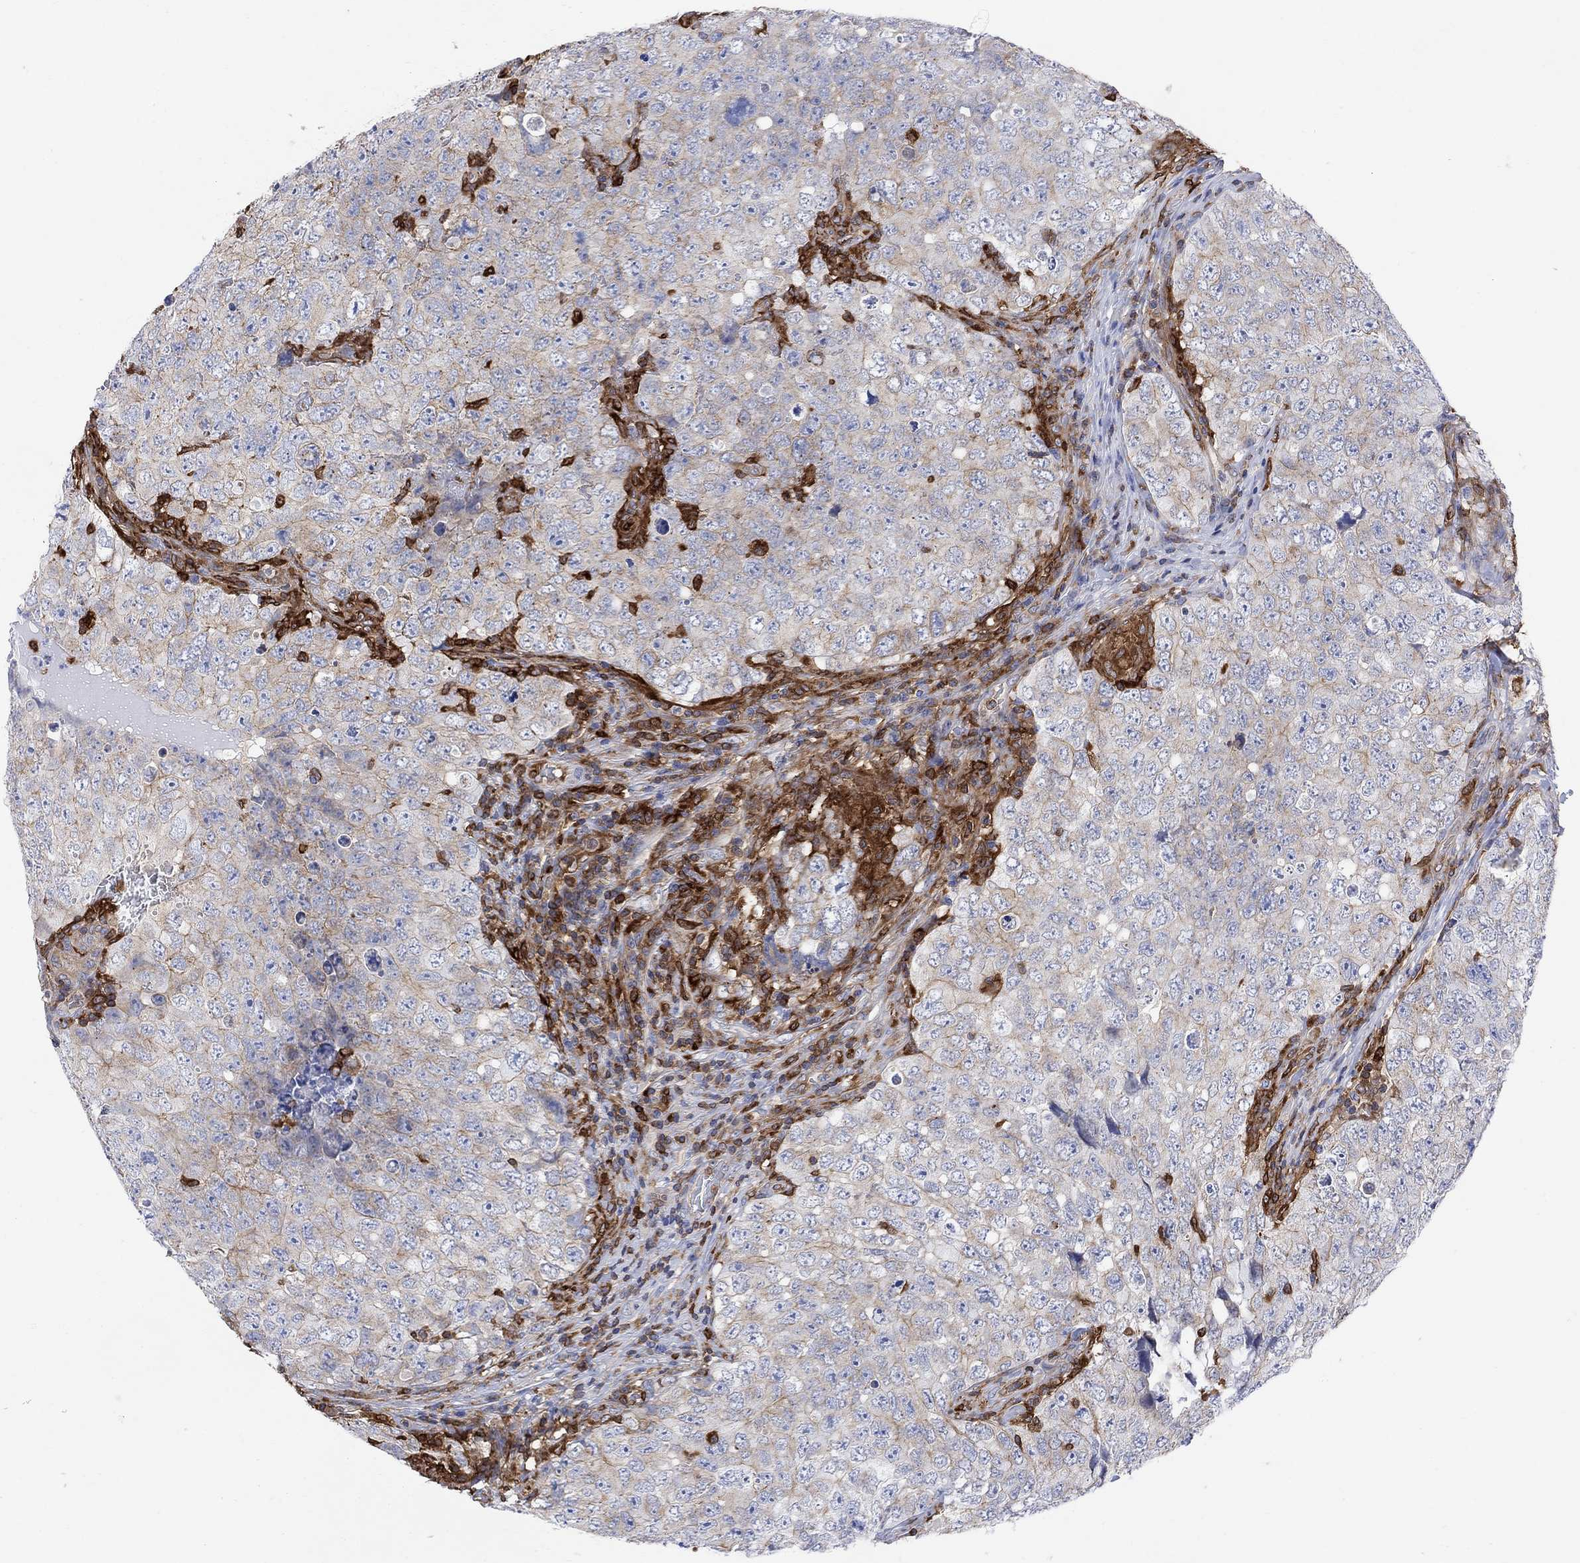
{"staining": {"intensity": "negative", "quantity": "none", "location": "none"}, "tissue": "testis cancer", "cell_type": "Tumor cells", "image_type": "cancer", "snomed": [{"axis": "morphology", "description": "Seminoma, NOS"}, {"axis": "topography", "description": "Testis"}], "caption": "Immunohistochemistry (IHC) histopathology image of neoplastic tissue: human testis cancer (seminoma) stained with DAB (3,3'-diaminobenzidine) exhibits no significant protein staining in tumor cells.", "gene": "GBP5", "patient": {"sex": "male", "age": 34}}